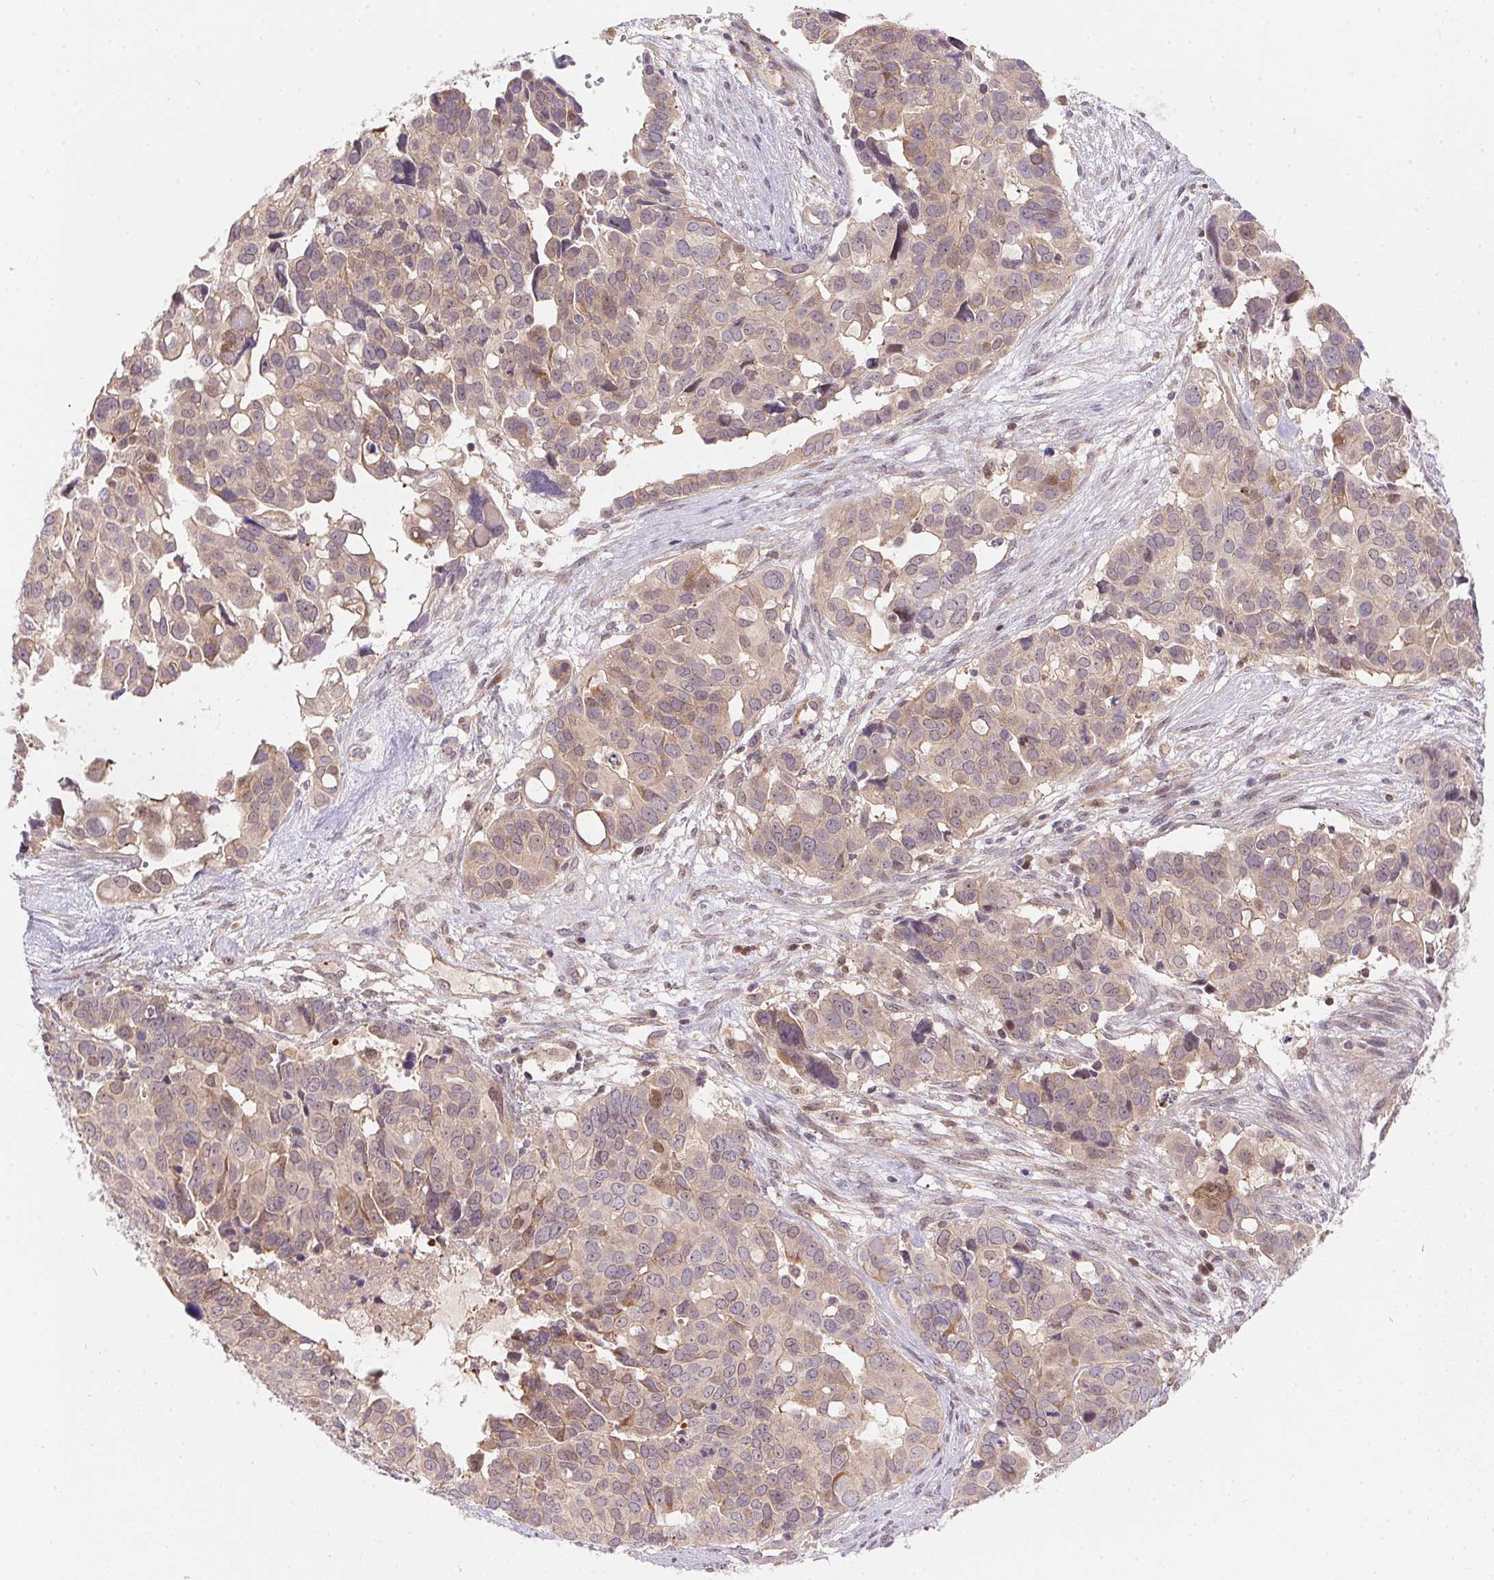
{"staining": {"intensity": "weak", "quantity": "<25%", "location": "cytoplasmic/membranous,nuclear"}, "tissue": "ovarian cancer", "cell_type": "Tumor cells", "image_type": "cancer", "snomed": [{"axis": "morphology", "description": "Carcinoma, endometroid"}, {"axis": "topography", "description": "Ovary"}], "caption": "There is no significant expression in tumor cells of ovarian endometroid carcinoma.", "gene": "NUDT16", "patient": {"sex": "female", "age": 78}}